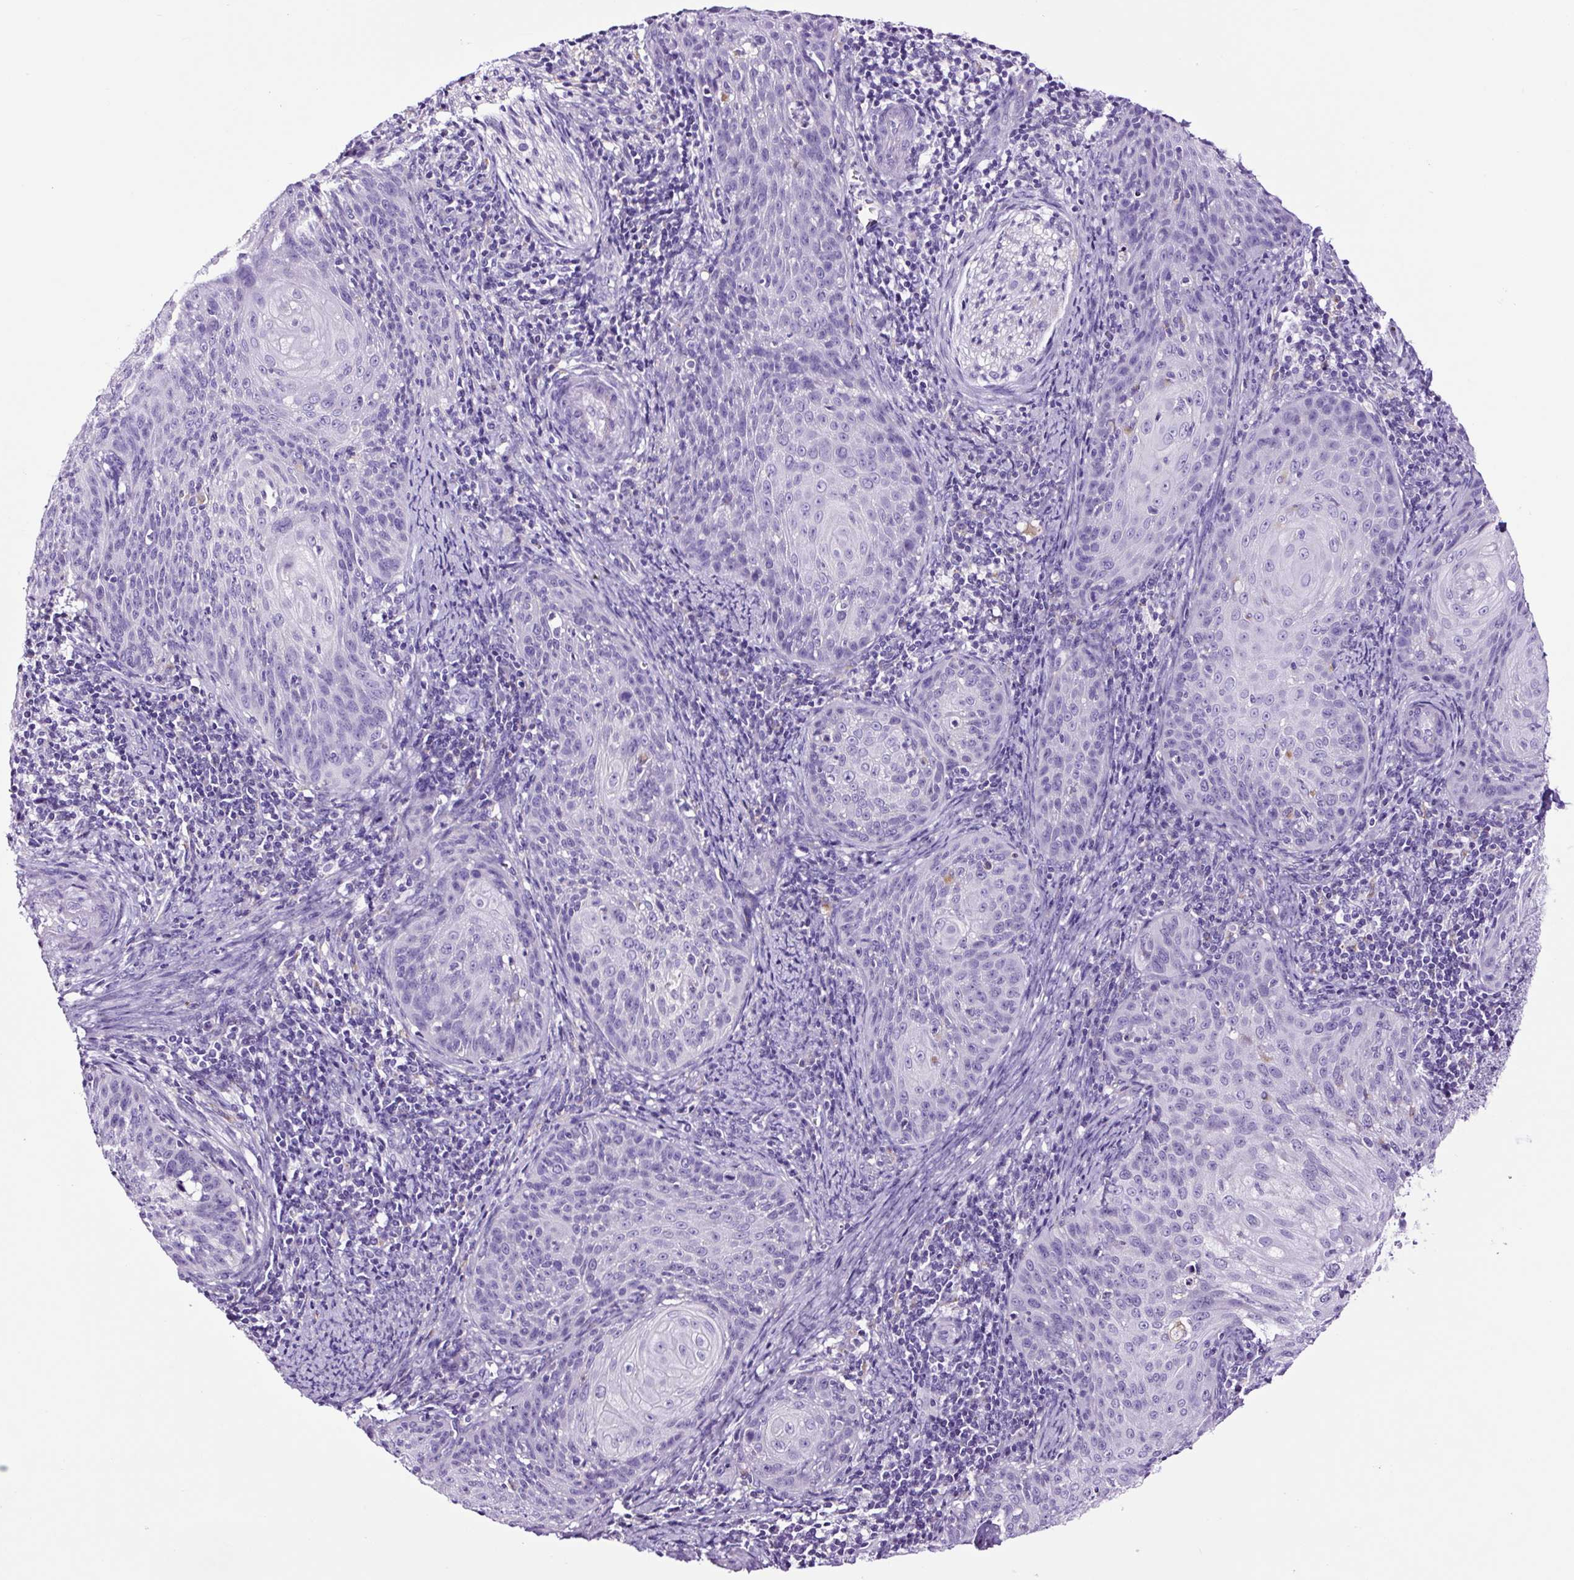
{"staining": {"intensity": "negative", "quantity": "none", "location": "none"}, "tissue": "cervical cancer", "cell_type": "Tumor cells", "image_type": "cancer", "snomed": [{"axis": "morphology", "description": "Squamous cell carcinoma, NOS"}, {"axis": "topography", "description": "Cervix"}], "caption": "The image displays no significant staining in tumor cells of cervical squamous cell carcinoma. (Brightfield microscopy of DAB (3,3'-diaminobenzidine) immunohistochemistry (IHC) at high magnification).", "gene": "FBXL7", "patient": {"sex": "female", "age": 30}}